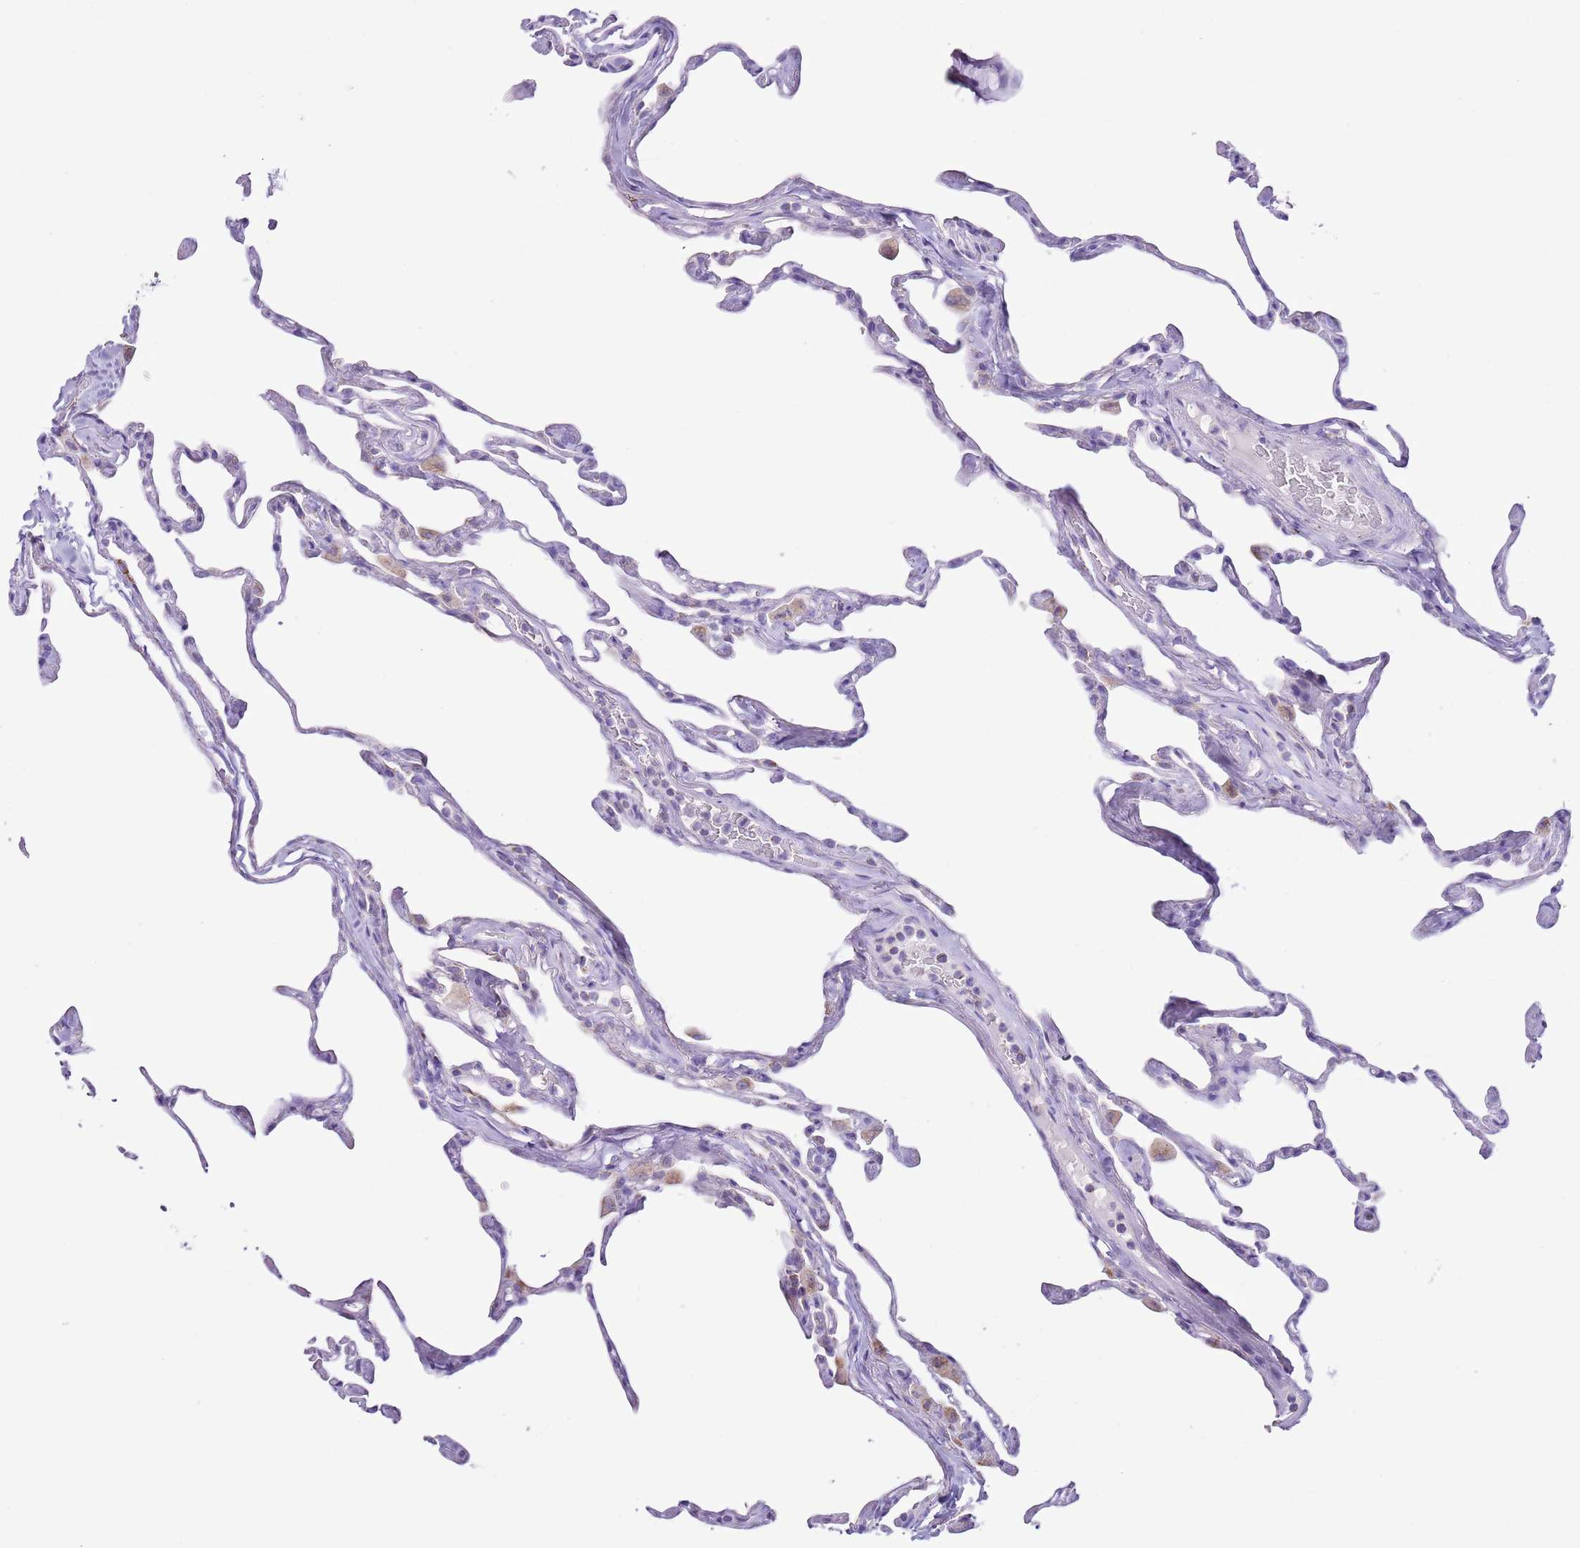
{"staining": {"intensity": "weak", "quantity": "<25%", "location": "cytoplasmic/membranous"}, "tissue": "lung", "cell_type": "Alveolar cells", "image_type": "normal", "snomed": [{"axis": "morphology", "description": "Normal tissue, NOS"}, {"axis": "topography", "description": "Lung"}], "caption": "IHC image of benign human lung stained for a protein (brown), which reveals no staining in alveolar cells.", "gene": "ATP6V1B1", "patient": {"sex": "male", "age": 65}}